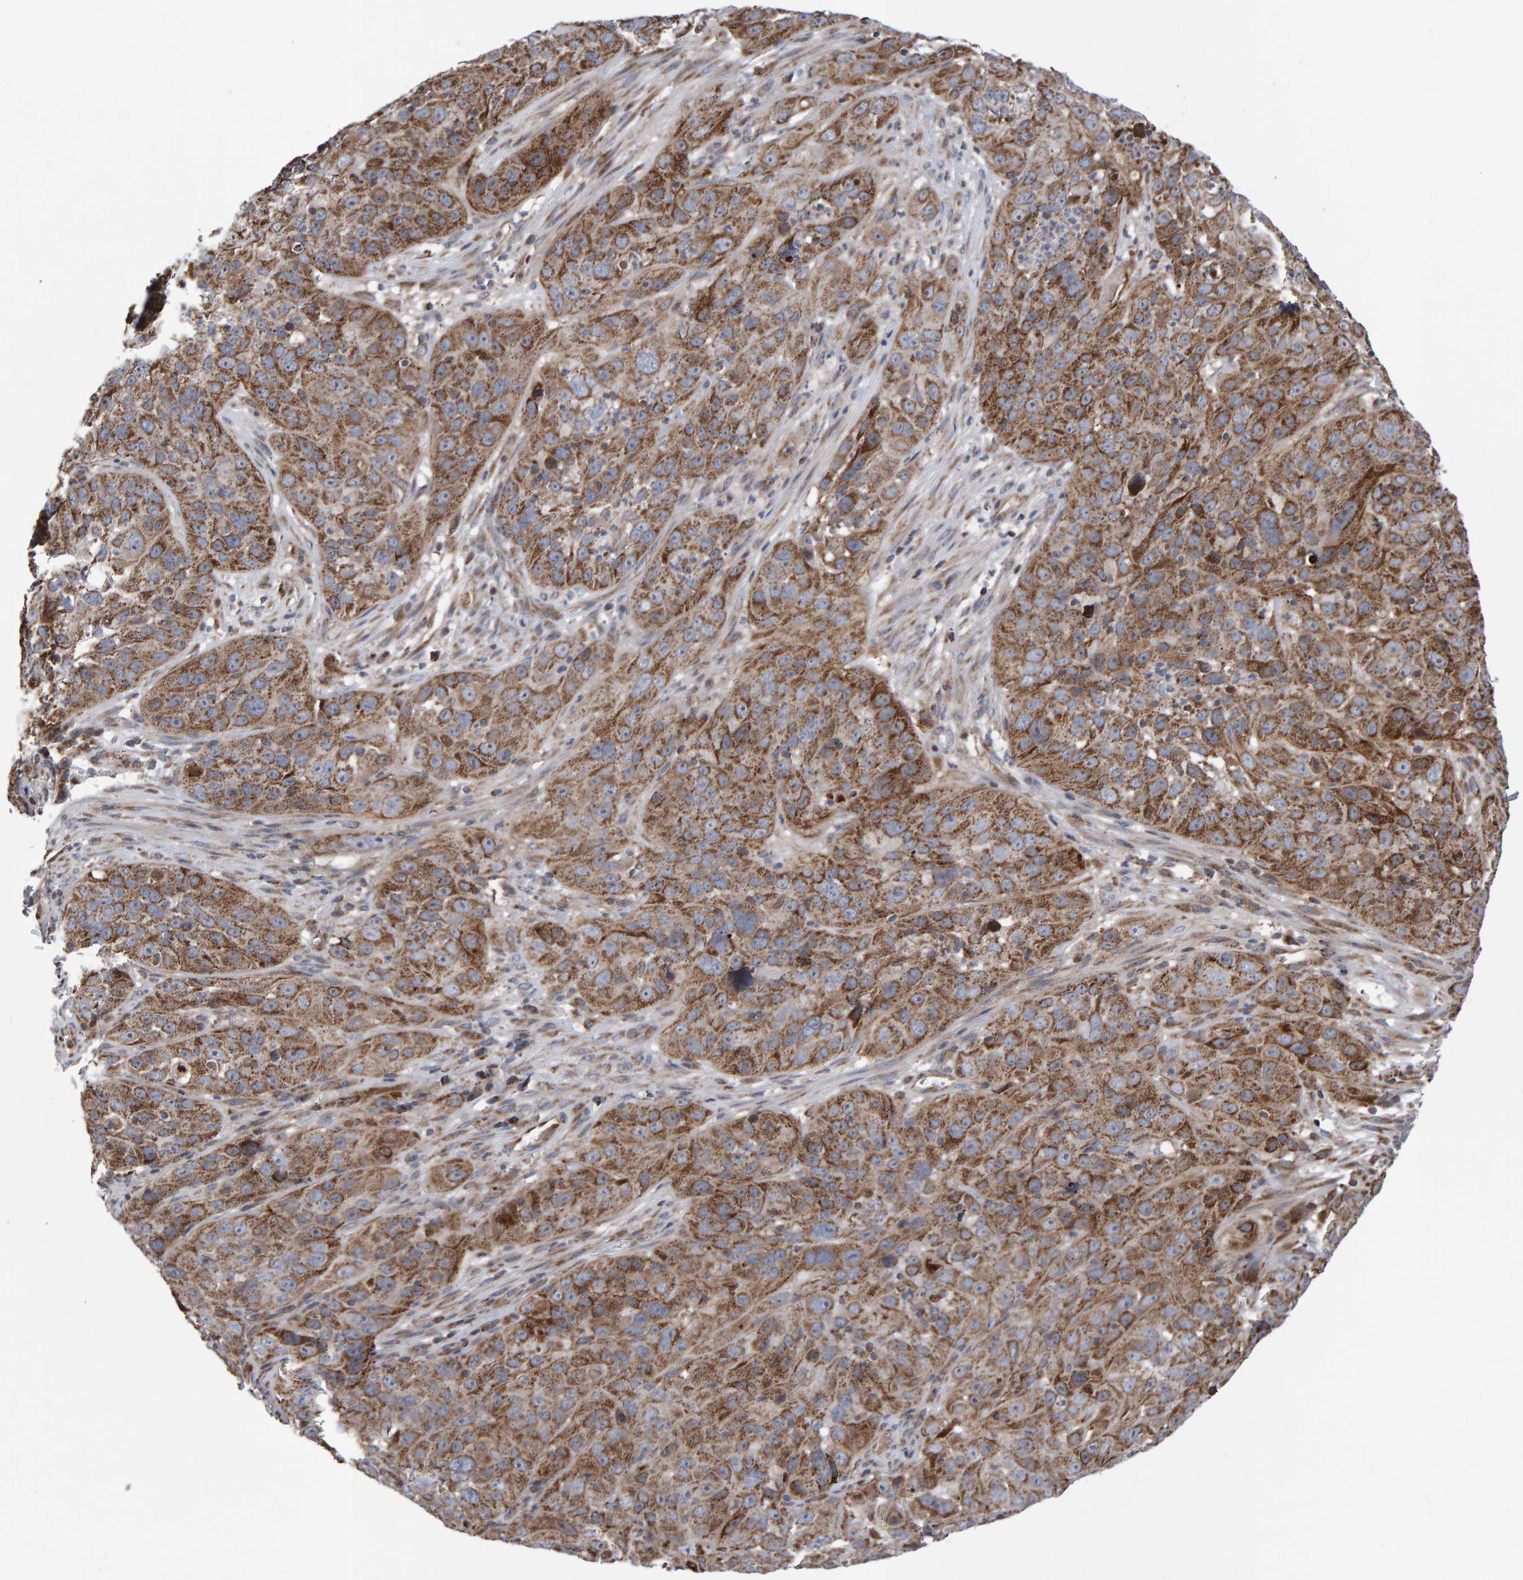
{"staining": {"intensity": "moderate", "quantity": ">75%", "location": "cytoplasmic/membranous"}, "tissue": "cervical cancer", "cell_type": "Tumor cells", "image_type": "cancer", "snomed": [{"axis": "morphology", "description": "Squamous cell carcinoma, NOS"}, {"axis": "topography", "description": "Cervix"}], "caption": "IHC (DAB (3,3'-diaminobenzidine)) staining of cervical cancer (squamous cell carcinoma) demonstrates moderate cytoplasmic/membranous protein staining in about >75% of tumor cells.", "gene": "PECR", "patient": {"sex": "female", "age": 32}}